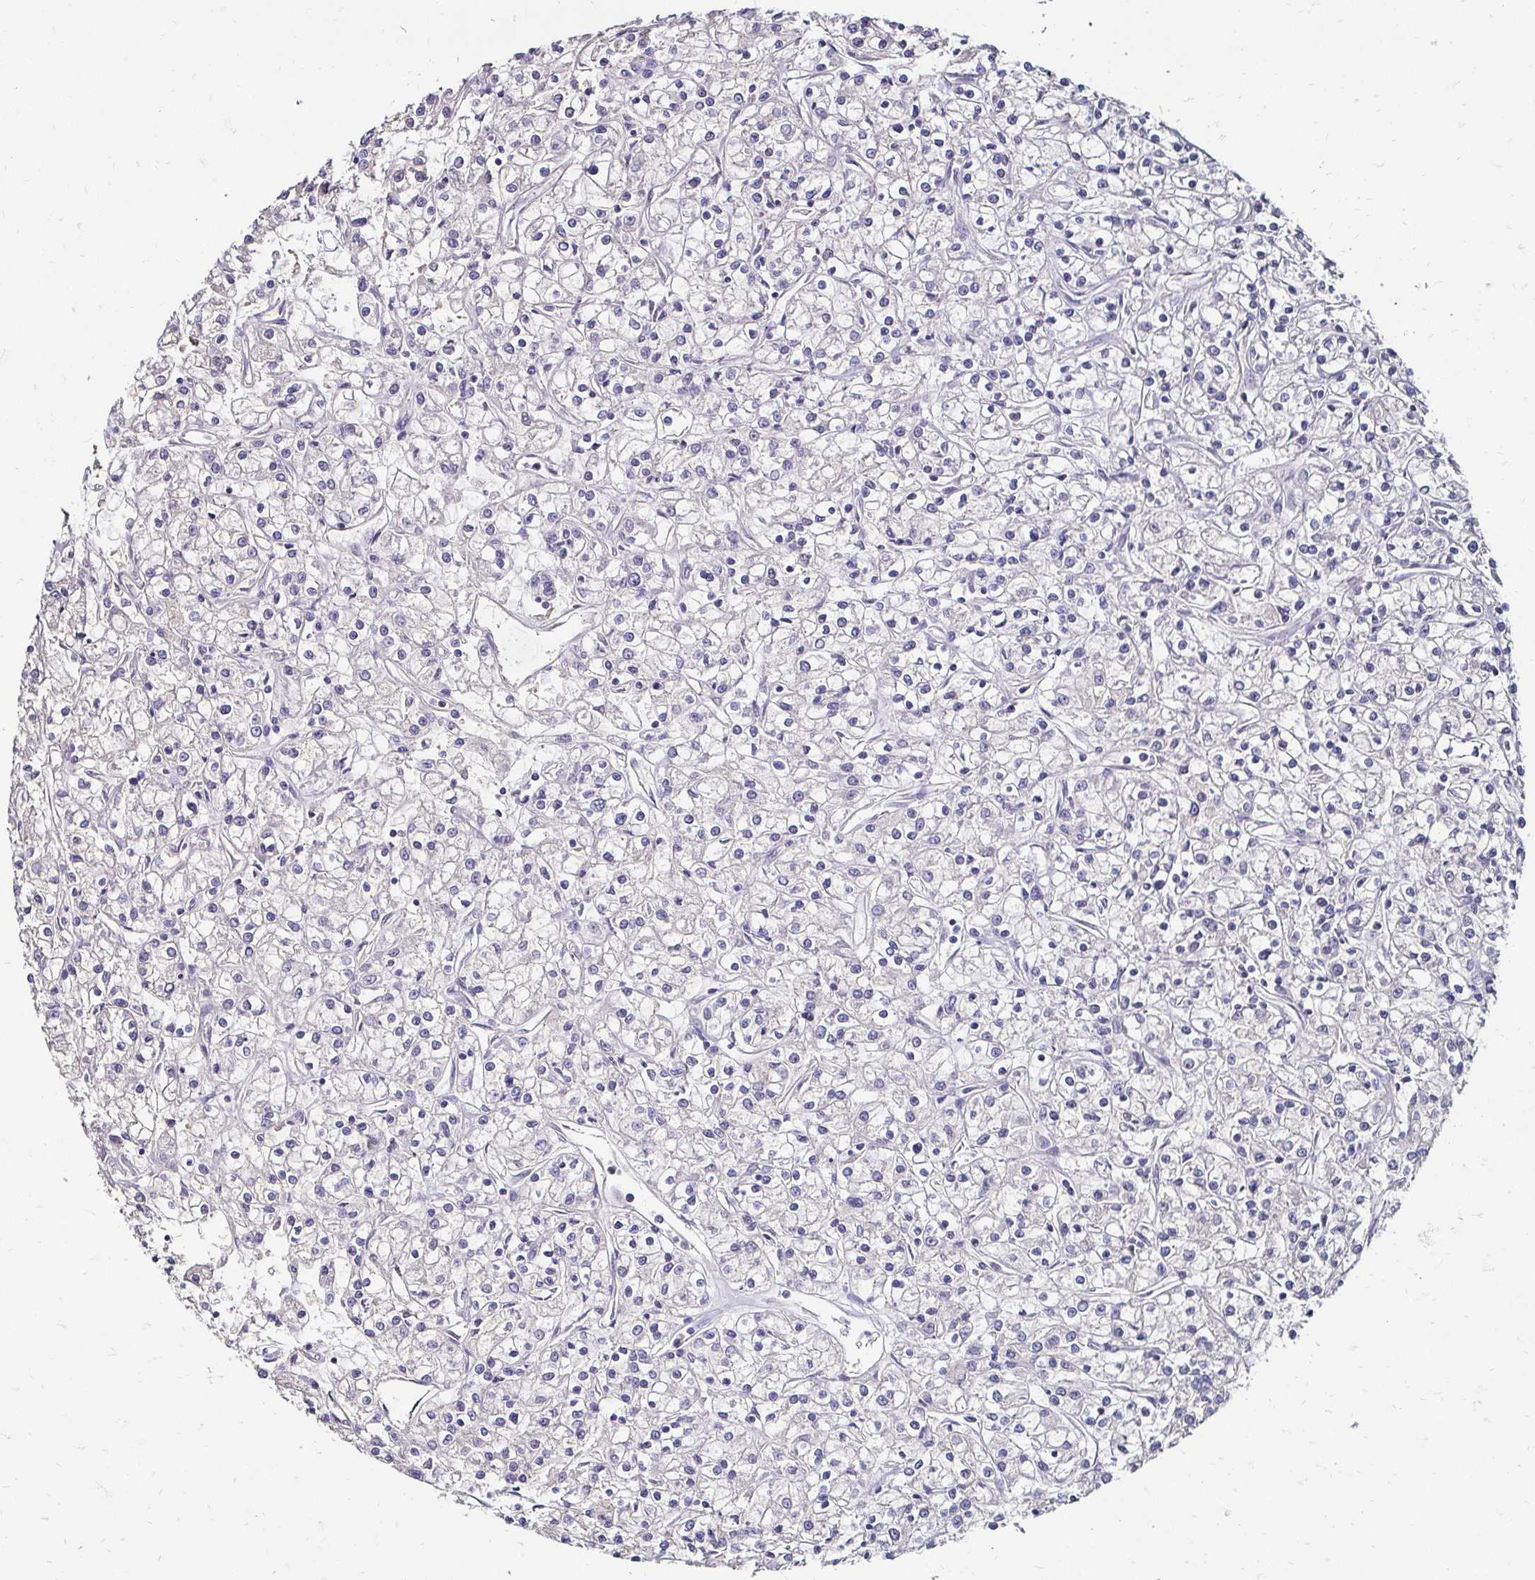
{"staining": {"intensity": "negative", "quantity": "none", "location": "none"}, "tissue": "renal cancer", "cell_type": "Tumor cells", "image_type": "cancer", "snomed": [{"axis": "morphology", "description": "Adenocarcinoma, NOS"}, {"axis": "topography", "description": "Kidney"}], "caption": "The image displays no staining of tumor cells in renal cancer. Nuclei are stained in blue.", "gene": "SCG3", "patient": {"sex": "female", "age": 59}}